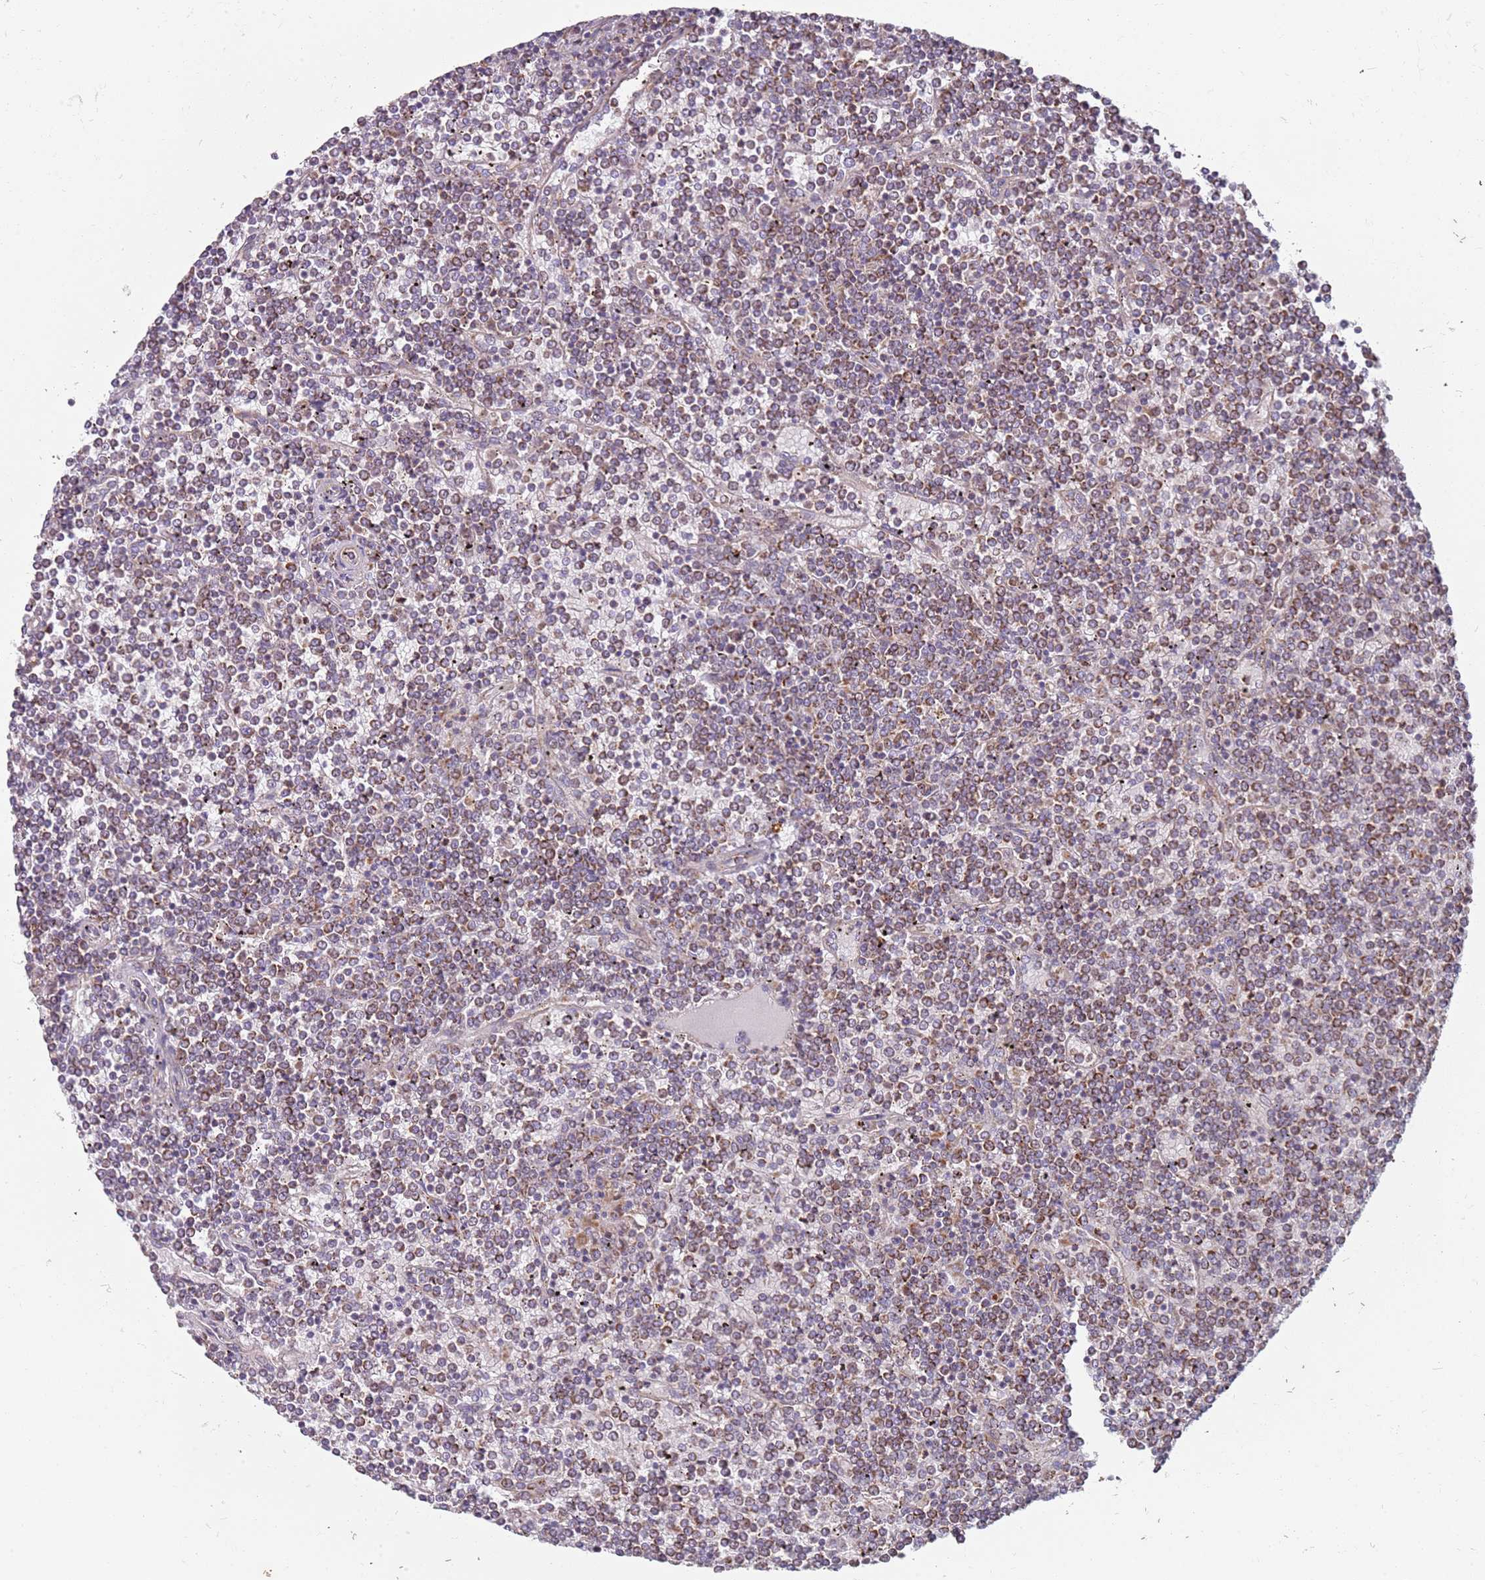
{"staining": {"intensity": "weak", "quantity": "25%-75%", "location": "cytoplasmic/membranous"}, "tissue": "lymphoma", "cell_type": "Tumor cells", "image_type": "cancer", "snomed": [{"axis": "morphology", "description": "Malignant lymphoma, non-Hodgkin's type, Low grade"}, {"axis": "topography", "description": "Spleen"}], "caption": "Brown immunohistochemical staining in human malignant lymphoma, non-Hodgkin's type (low-grade) reveals weak cytoplasmic/membranous positivity in about 25%-75% of tumor cells. (Brightfield microscopy of DAB IHC at high magnification).", "gene": "ALS2", "patient": {"sex": "female", "age": 19}}